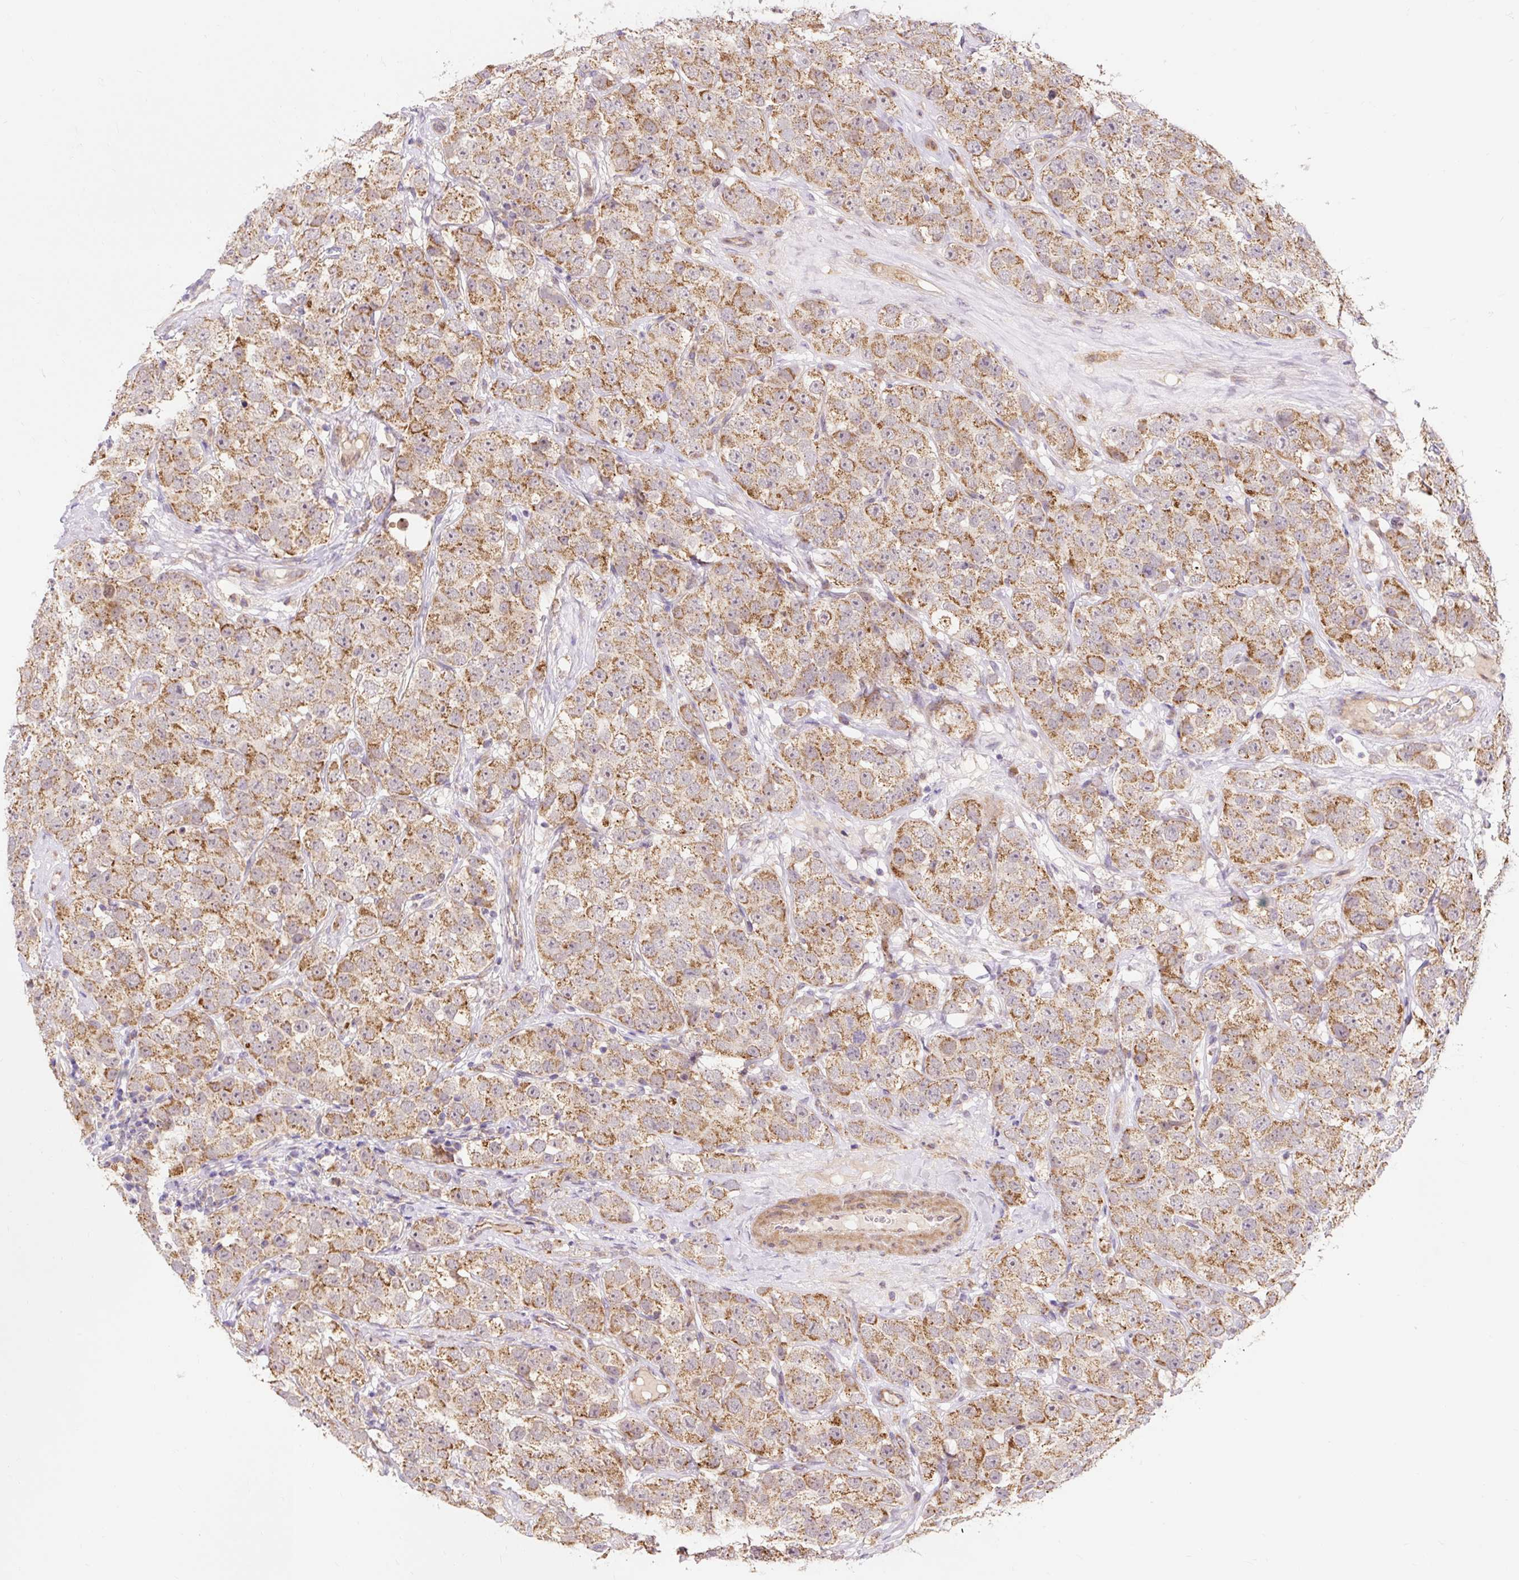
{"staining": {"intensity": "moderate", "quantity": ">75%", "location": "cytoplasmic/membranous"}, "tissue": "testis cancer", "cell_type": "Tumor cells", "image_type": "cancer", "snomed": [{"axis": "morphology", "description": "Seminoma, NOS"}, {"axis": "topography", "description": "Testis"}], "caption": "A photomicrograph of human testis cancer (seminoma) stained for a protein exhibits moderate cytoplasmic/membranous brown staining in tumor cells.", "gene": "TRIAP1", "patient": {"sex": "male", "age": 28}}